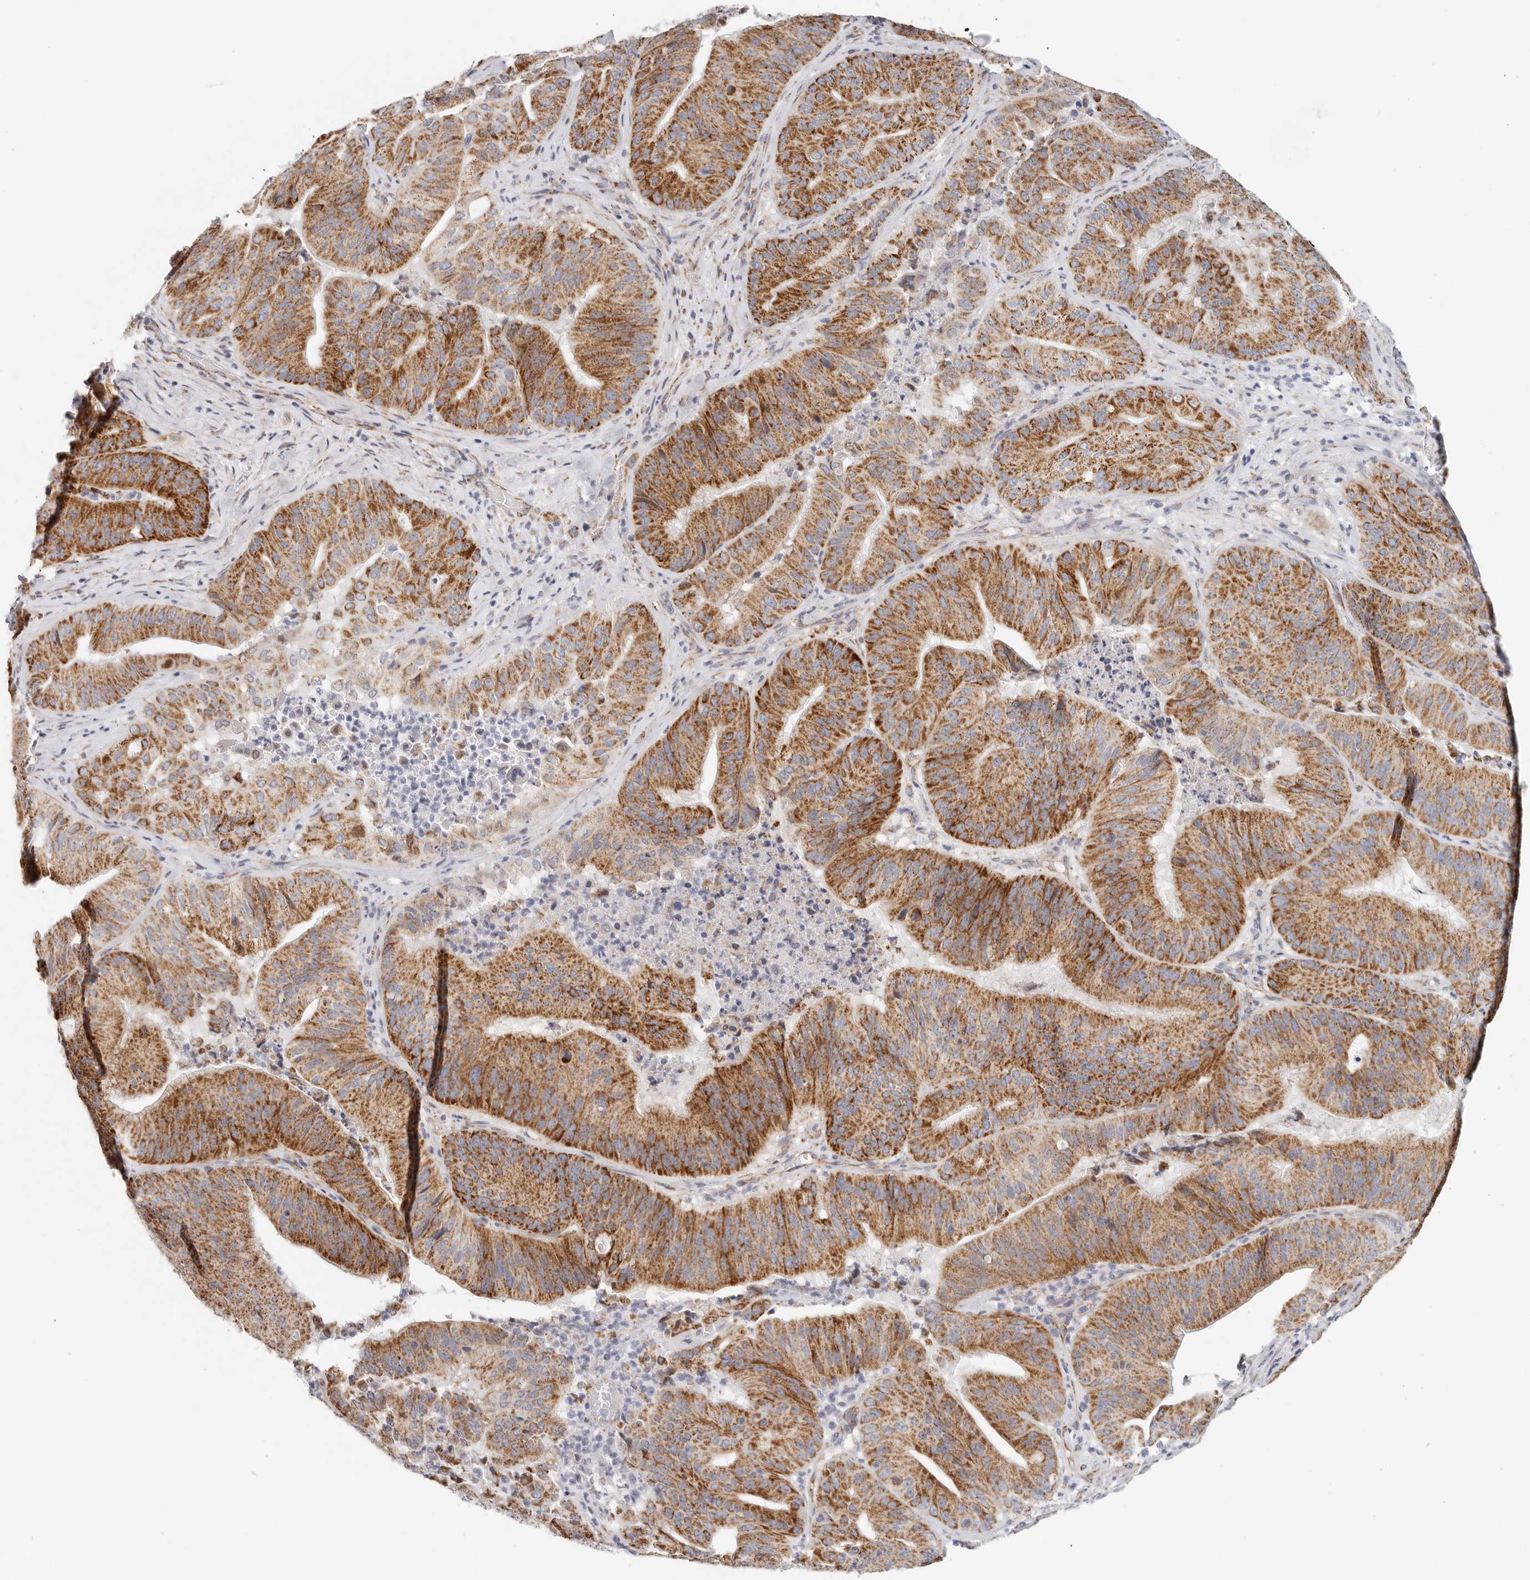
{"staining": {"intensity": "strong", "quantity": "25%-75%", "location": "cytoplasmic/membranous"}, "tissue": "pancreatic cancer", "cell_type": "Tumor cells", "image_type": "cancer", "snomed": [{"axis": "morphology", "description": "Adenocarcinoma, NOS"}, {"axis": "topography", "description": "Pancreas"}], "caption": "Strong cytoplasmic/membranous expression for a protein is identified in approximately 25%-75% of tumor cells of pancreatic cancer (adenocarcinoma) using IHC.", "gene": "AFDN", "patient": {"sex": "female", "age": 77}}